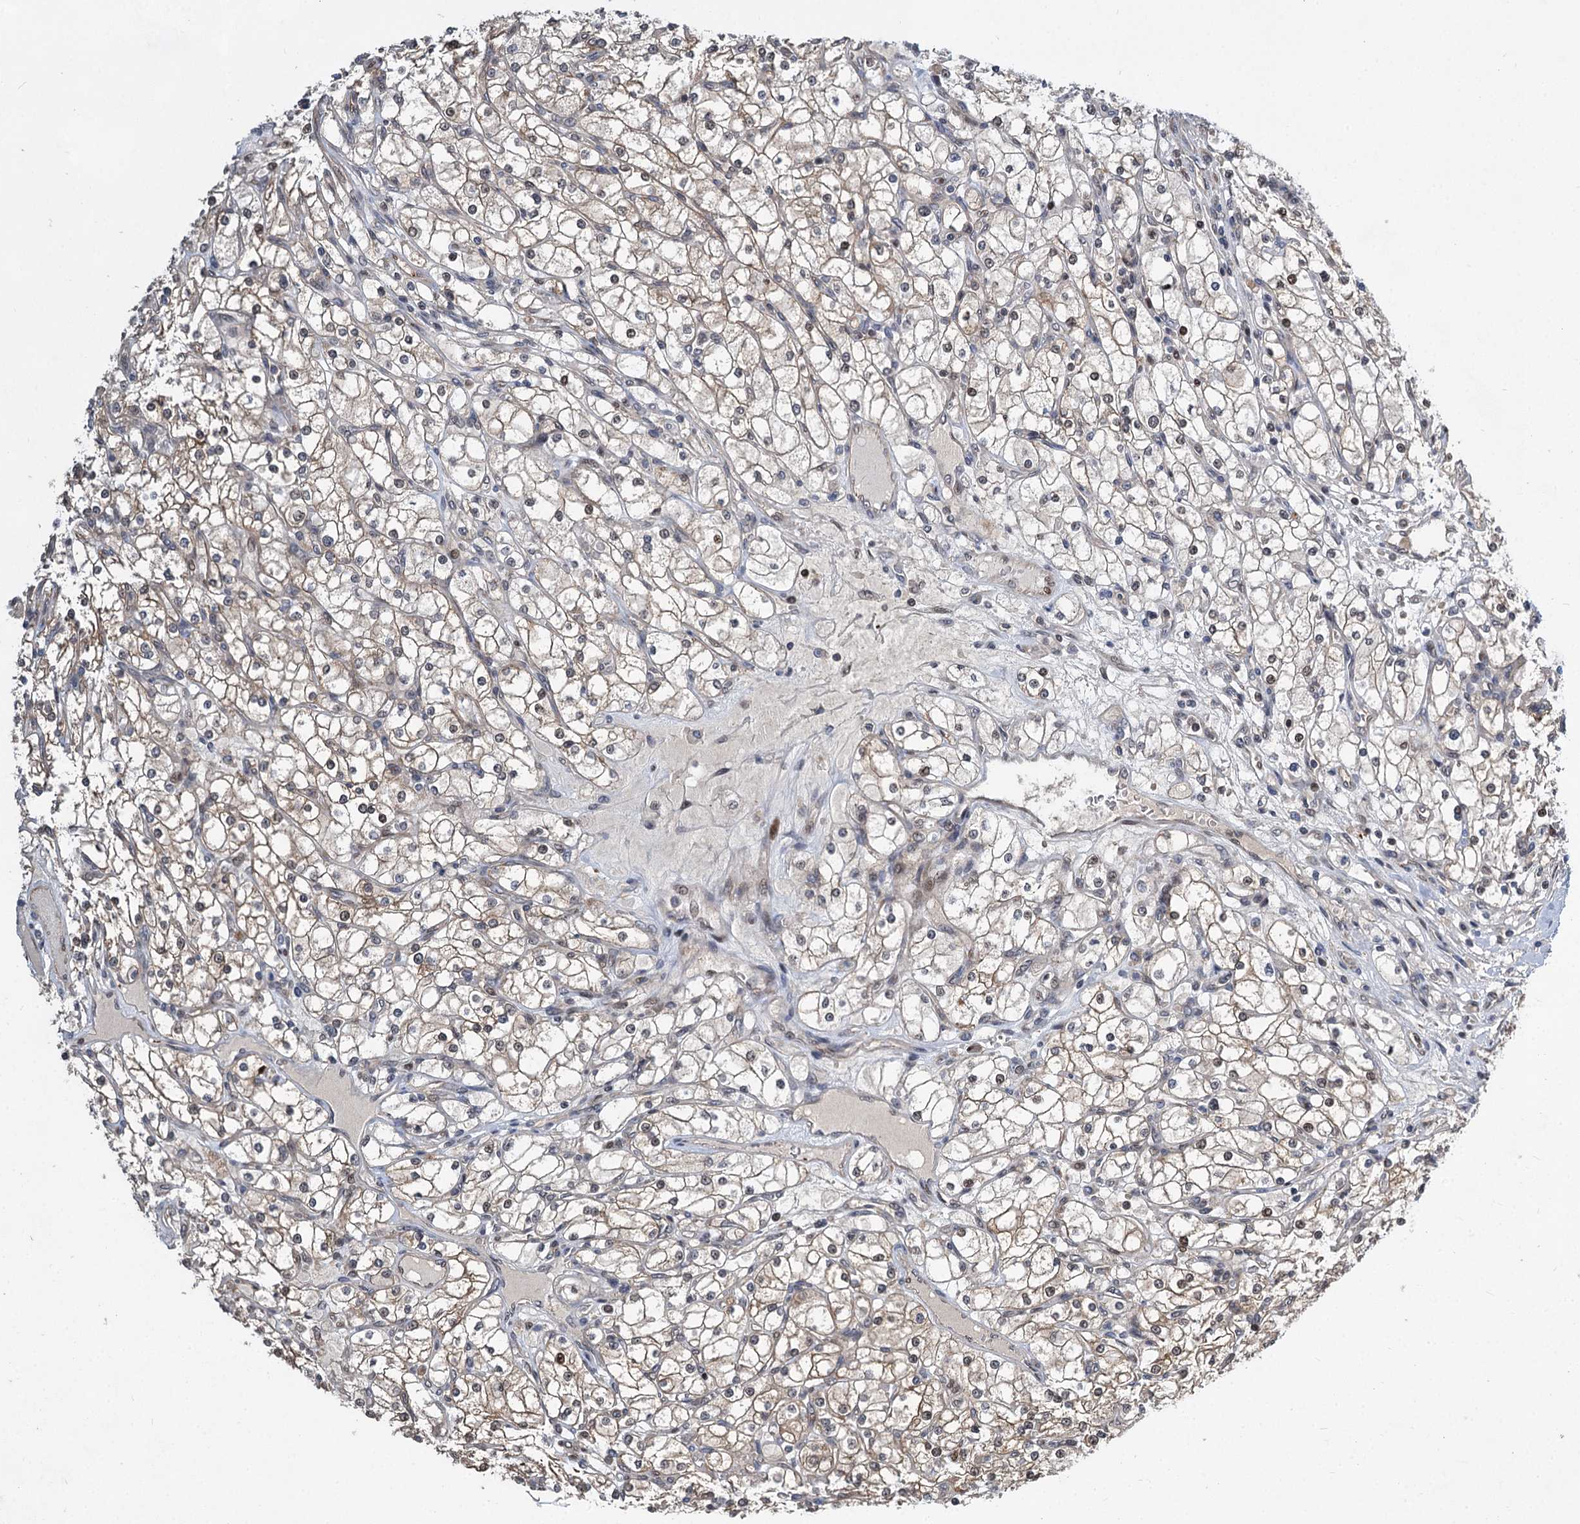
{"staining": {"intensity": "weak", "quantity": "25%-75%", "location": "cytoplasmic/membranous,nuclear"}, "tissue": "renal cancer", "cell_type": "Tumor cells", "image_type": "cancer", "snomed": [{"axis": "morphology", "description": "Adenocarcinoma, NOS"}, {"axis": "topography", "description": "Kidney"}], "caption": "Immunohistochemistry (IHC) image of neoplastic tissue: human renal adenocarcinoma stained using IHC shows low levels of weak protein expression localized specifically in the cytoplasmic/membranous and nuclear of tumor cells, appearing as a cytoplasmic/membranous and nuclear brown color.", "gene": "GPBP1", "patient": {"sex": "male", "age": 80}}